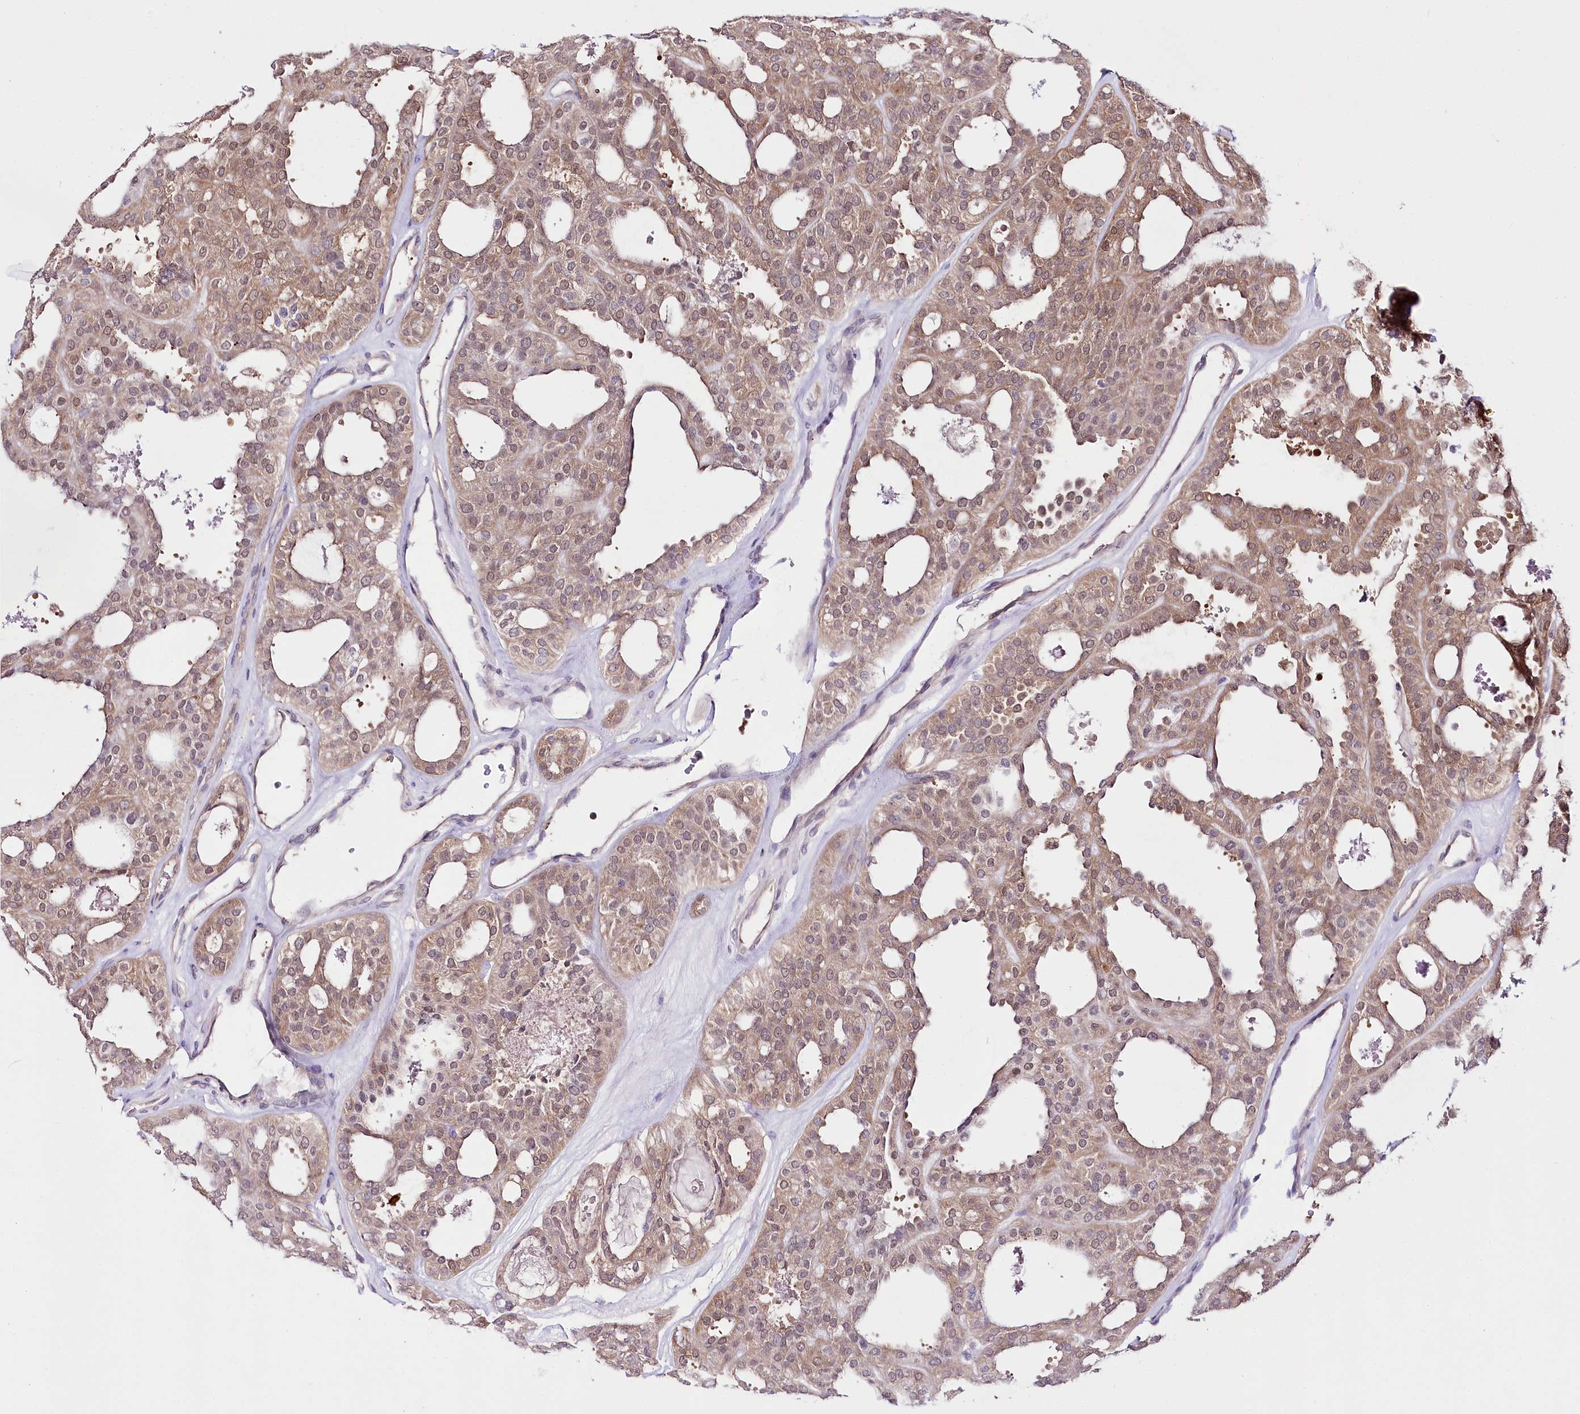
{"staining": {"intensity": "moderate", "quantity": ">75%", "location": "cytoplasmic/membranous,nuclear"}, "tissue": "thyroid cancer", "cell_type": "Tumor cells", "image_type": "cancer", "snomed": [{"axis": "morphology", "description": "Follicular adenoma carcinoma, NOS"}, {"axis": "topography", "description": "Thyroid gland"}], "caption": "About >75% of tumor cells in follicular adenoma carcinoma (thyroid) display moderate cytoplasmic/membranous and nuclear protein positivity as visualized by brown immunohistochemical staining.", "gene": "UGP2", "patient": {"sex": "male", "age": 75}}